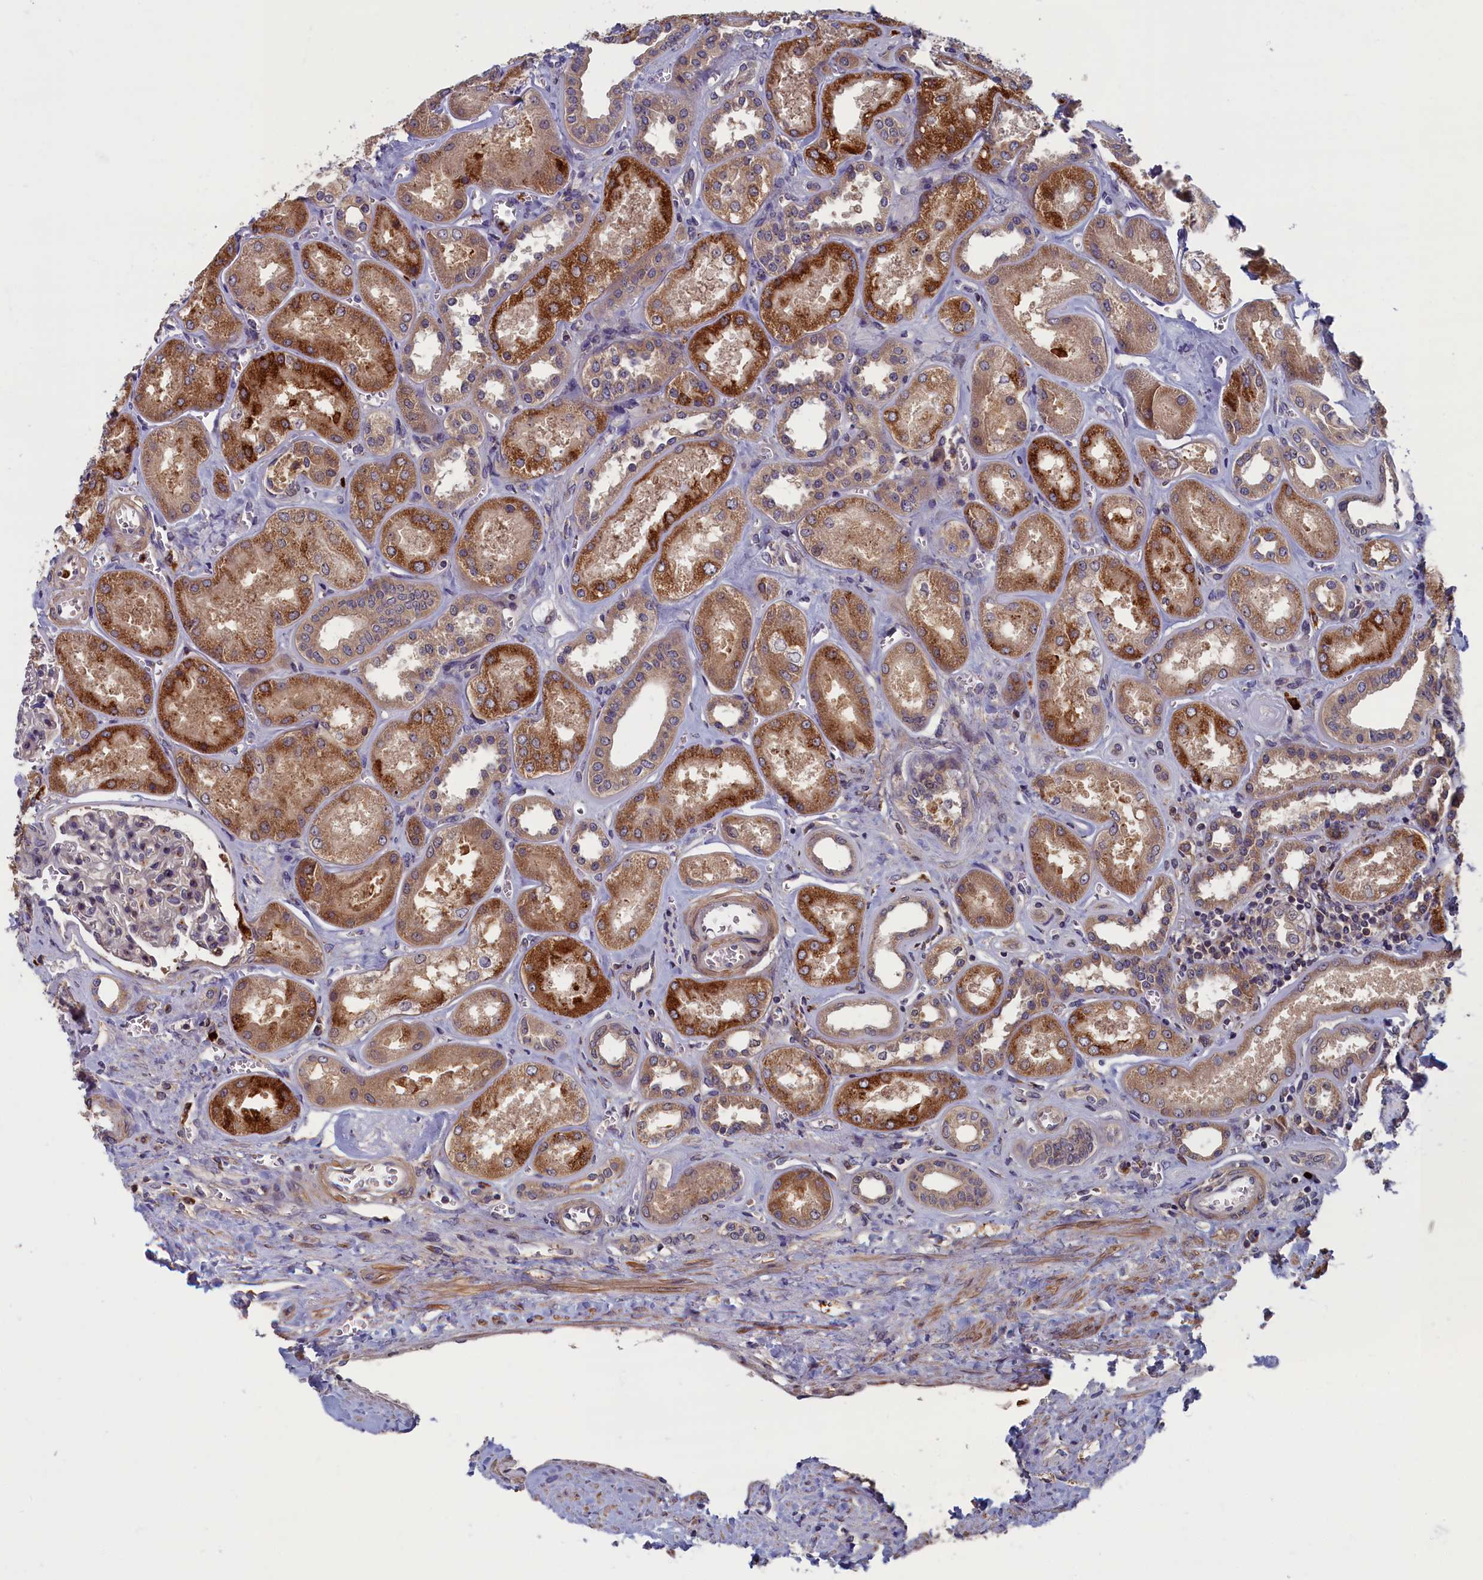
{"staining": {"intensity": "moderate", "quantity": "<25%", "location": "cytoplasmic/membranous"}, "tissue": "kidney", "cell_type": "Cells in glomeruli", "image_type": "normal", "snomed": [{"axis": "morphology", "description": "Normal tissue, NOS"}, {"axis": "morphology", "description": "Adenocarcinoma, NOS"}, {"axis": "topography", "description": "Kidney"}], "caption": "Kidney stained with immunohistochemistry displays moderate cytoplasmic/membranous staining in approximately <25% of cells in glomeruli. (DAB IHC with brightfield microscopy, high magnification).", "gene": "TNK2", "patient": {"sex": "female", "age": 68}}